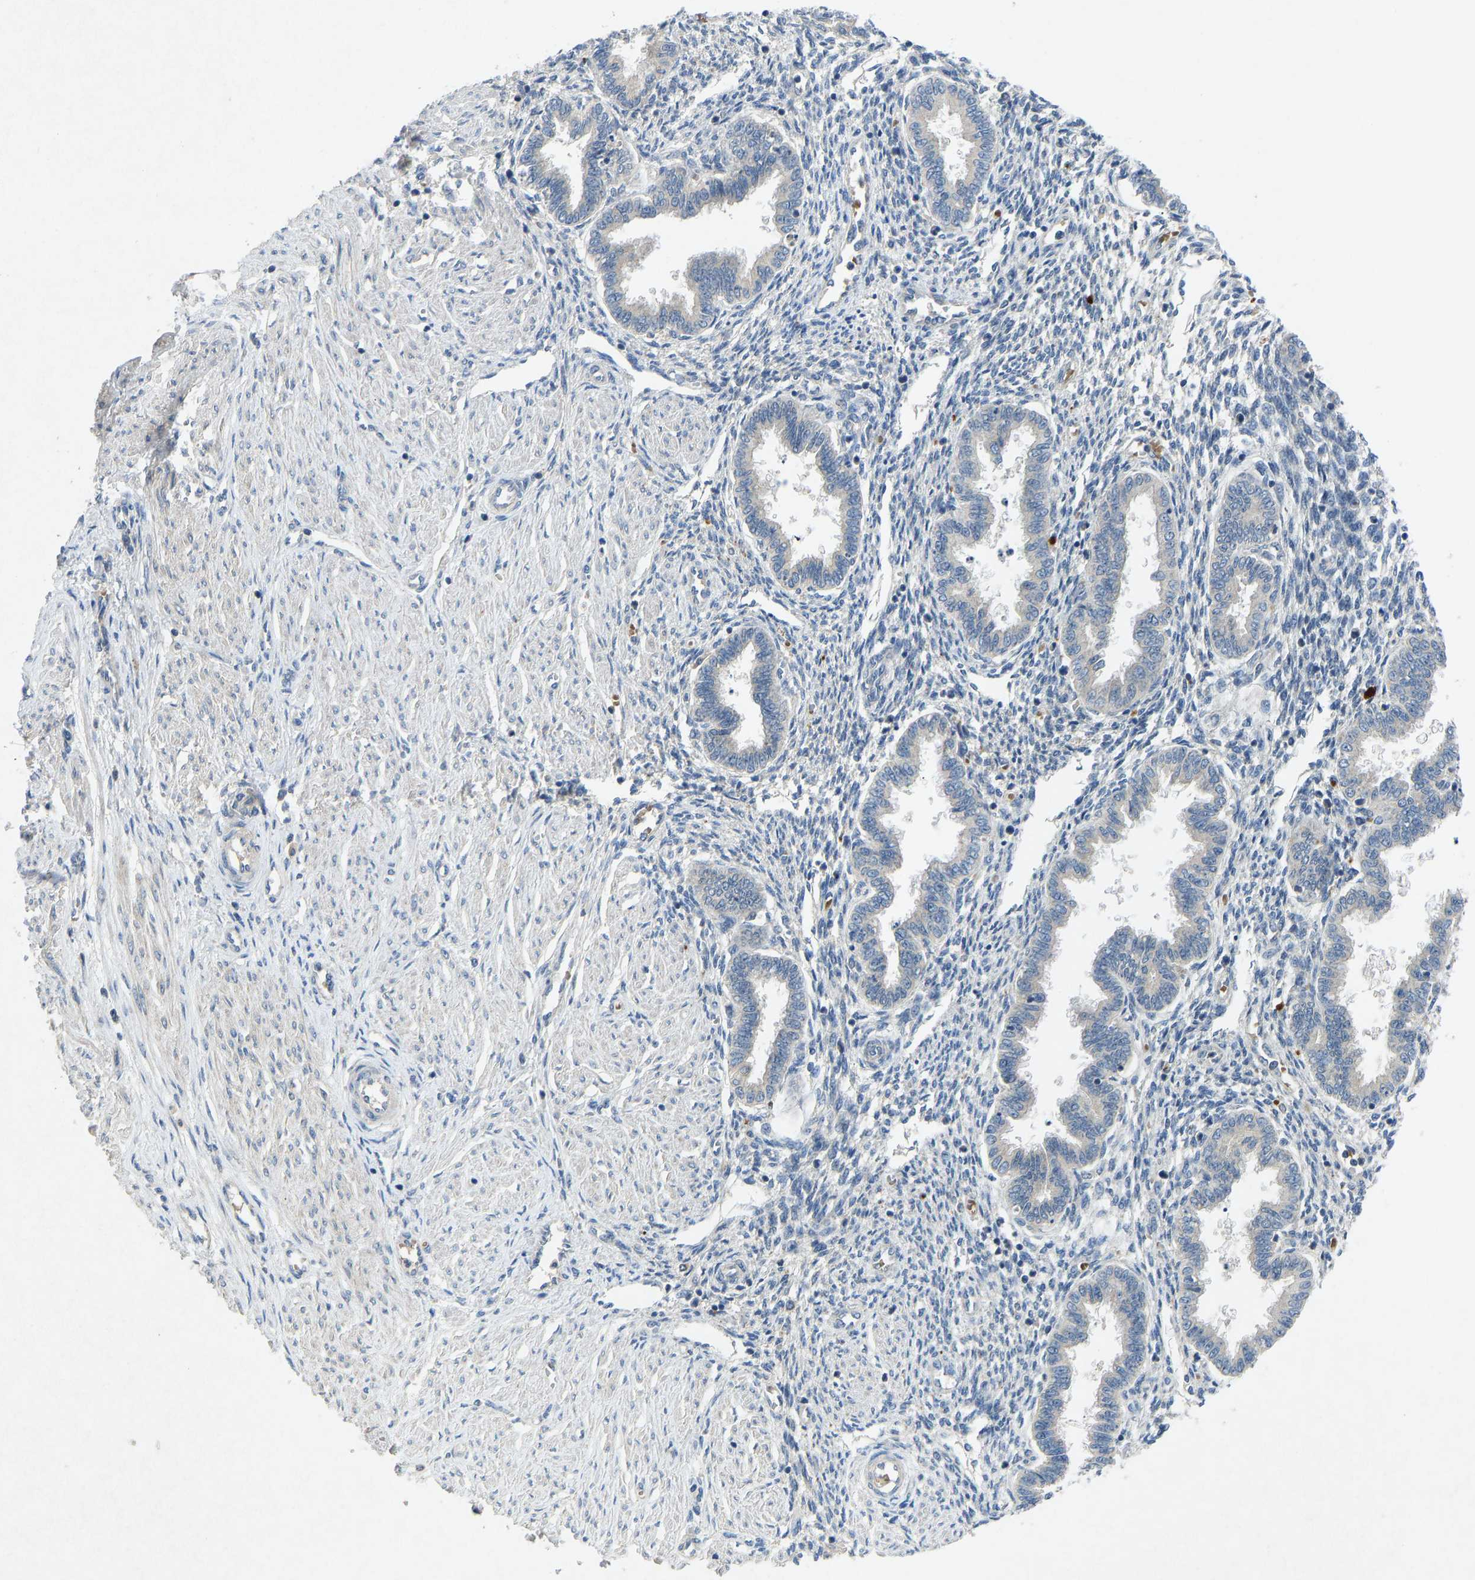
{"staining": {"intensity": "negative", "quantity": "none", "location": "none"}, "tissue": "endometrium", "cell_type": "Cells in endometrial stroma", "image_type": "normal", "snomed": [{"axis": "morphology", "description": "Normal tissue, NOS"}, {"axis": "topography", "description": "Endometrium"}], "caption": "High power microscopy micrograph of an immunohistochemistry micrograph of unremarkable endometrium, revealing no significant staining in cells in endometrial stroma. (DAB (3,3'-diaminobenzidine) immunohistochemistry (IHC) visualized using brightfield microscopy, high magnification).", "gene": "PDE7A", "patient": {"sex": "female", "age": 33}}